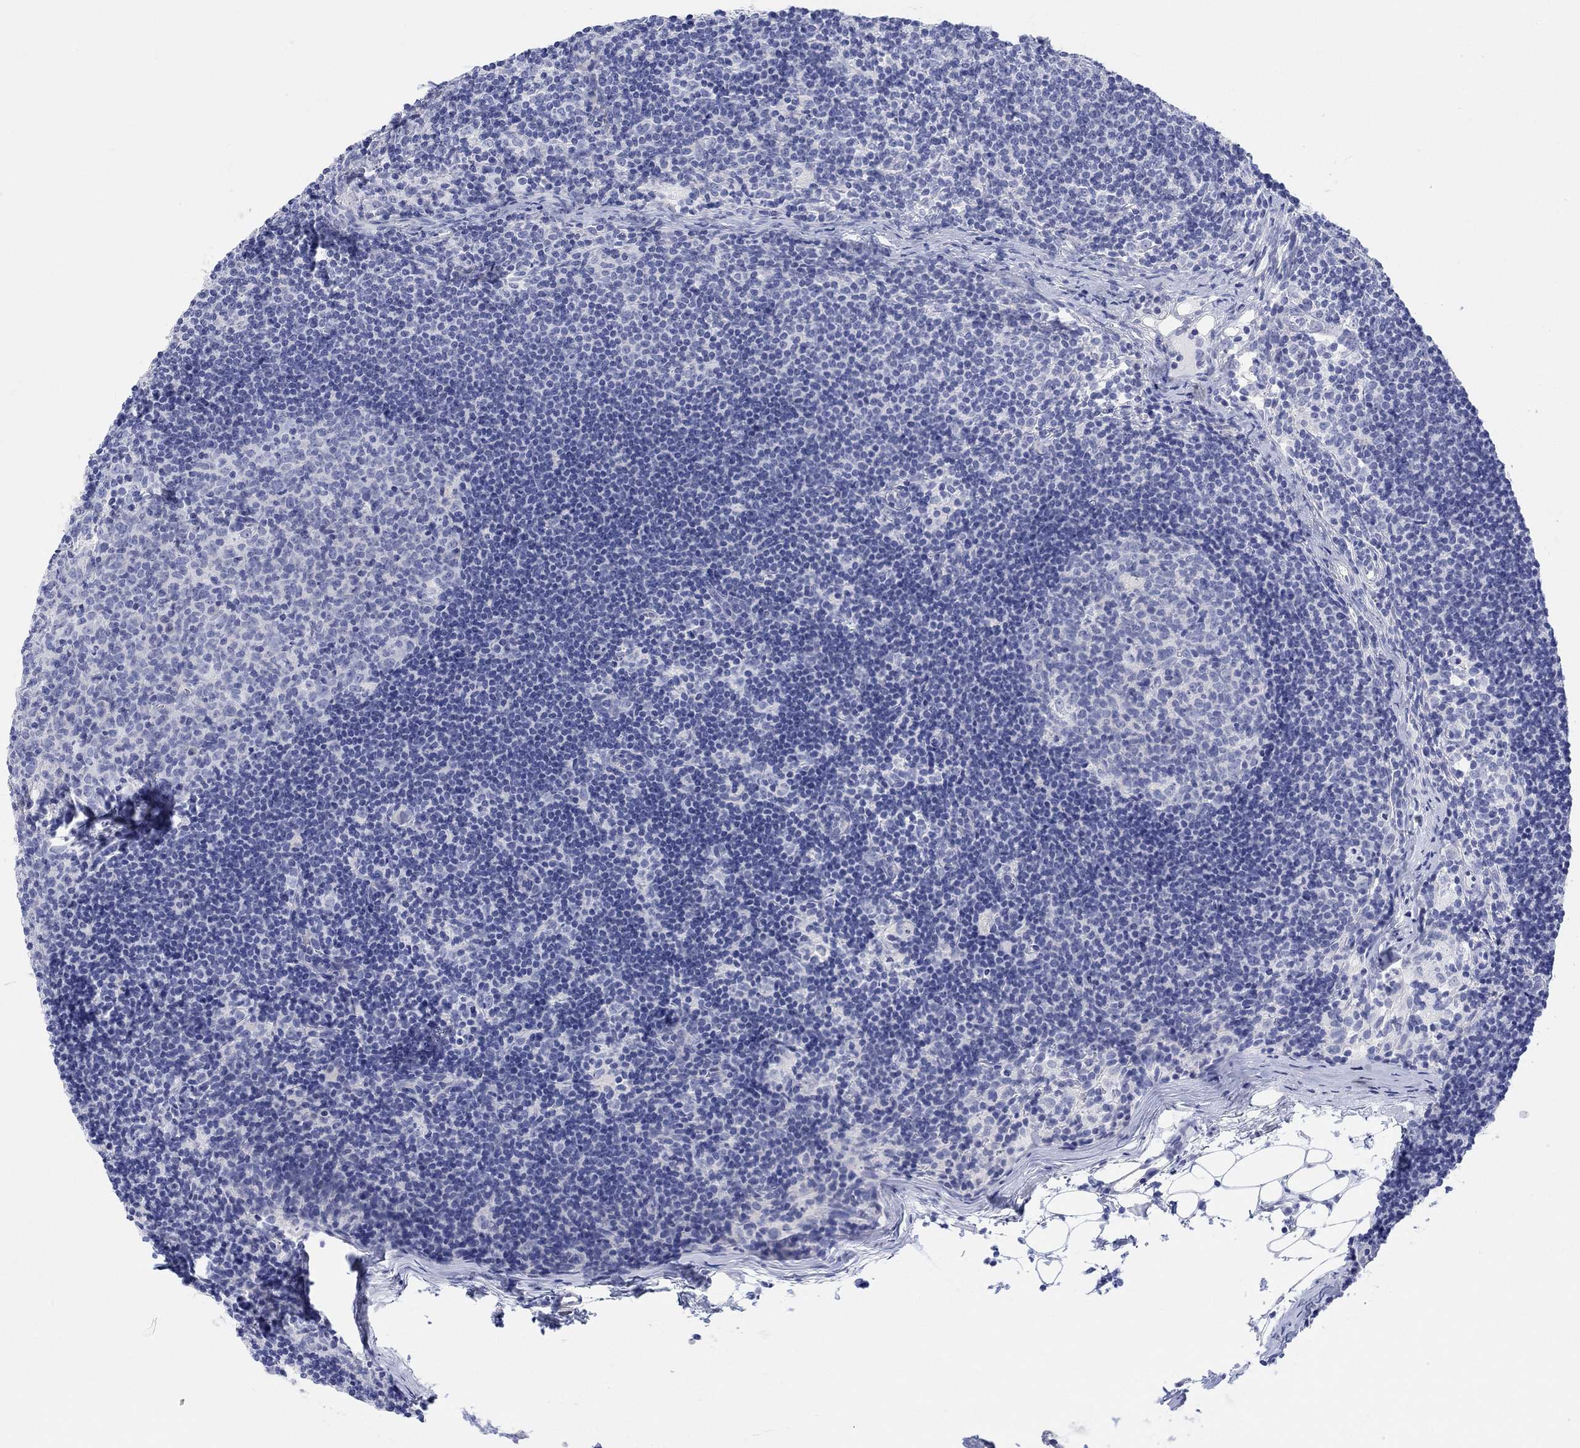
{"staining": {"intensity": "negative", "quantity": "none", "location": "none"}, "tissue": "lymph node", "cell_type": "Germinal center cells", "image_type": "normal", "snomed": [{"axis": "morphology", "description": "Normal tissue, NOS"}, {"axis": "topography", "description": "Lymph node"}], "caption": "This is a micrograph of IHC staining of benign lymph node, which shows no positivity in germinal center cells.", "gene": "XIRP2", "patient": {"sex": "female", "age": 34}}